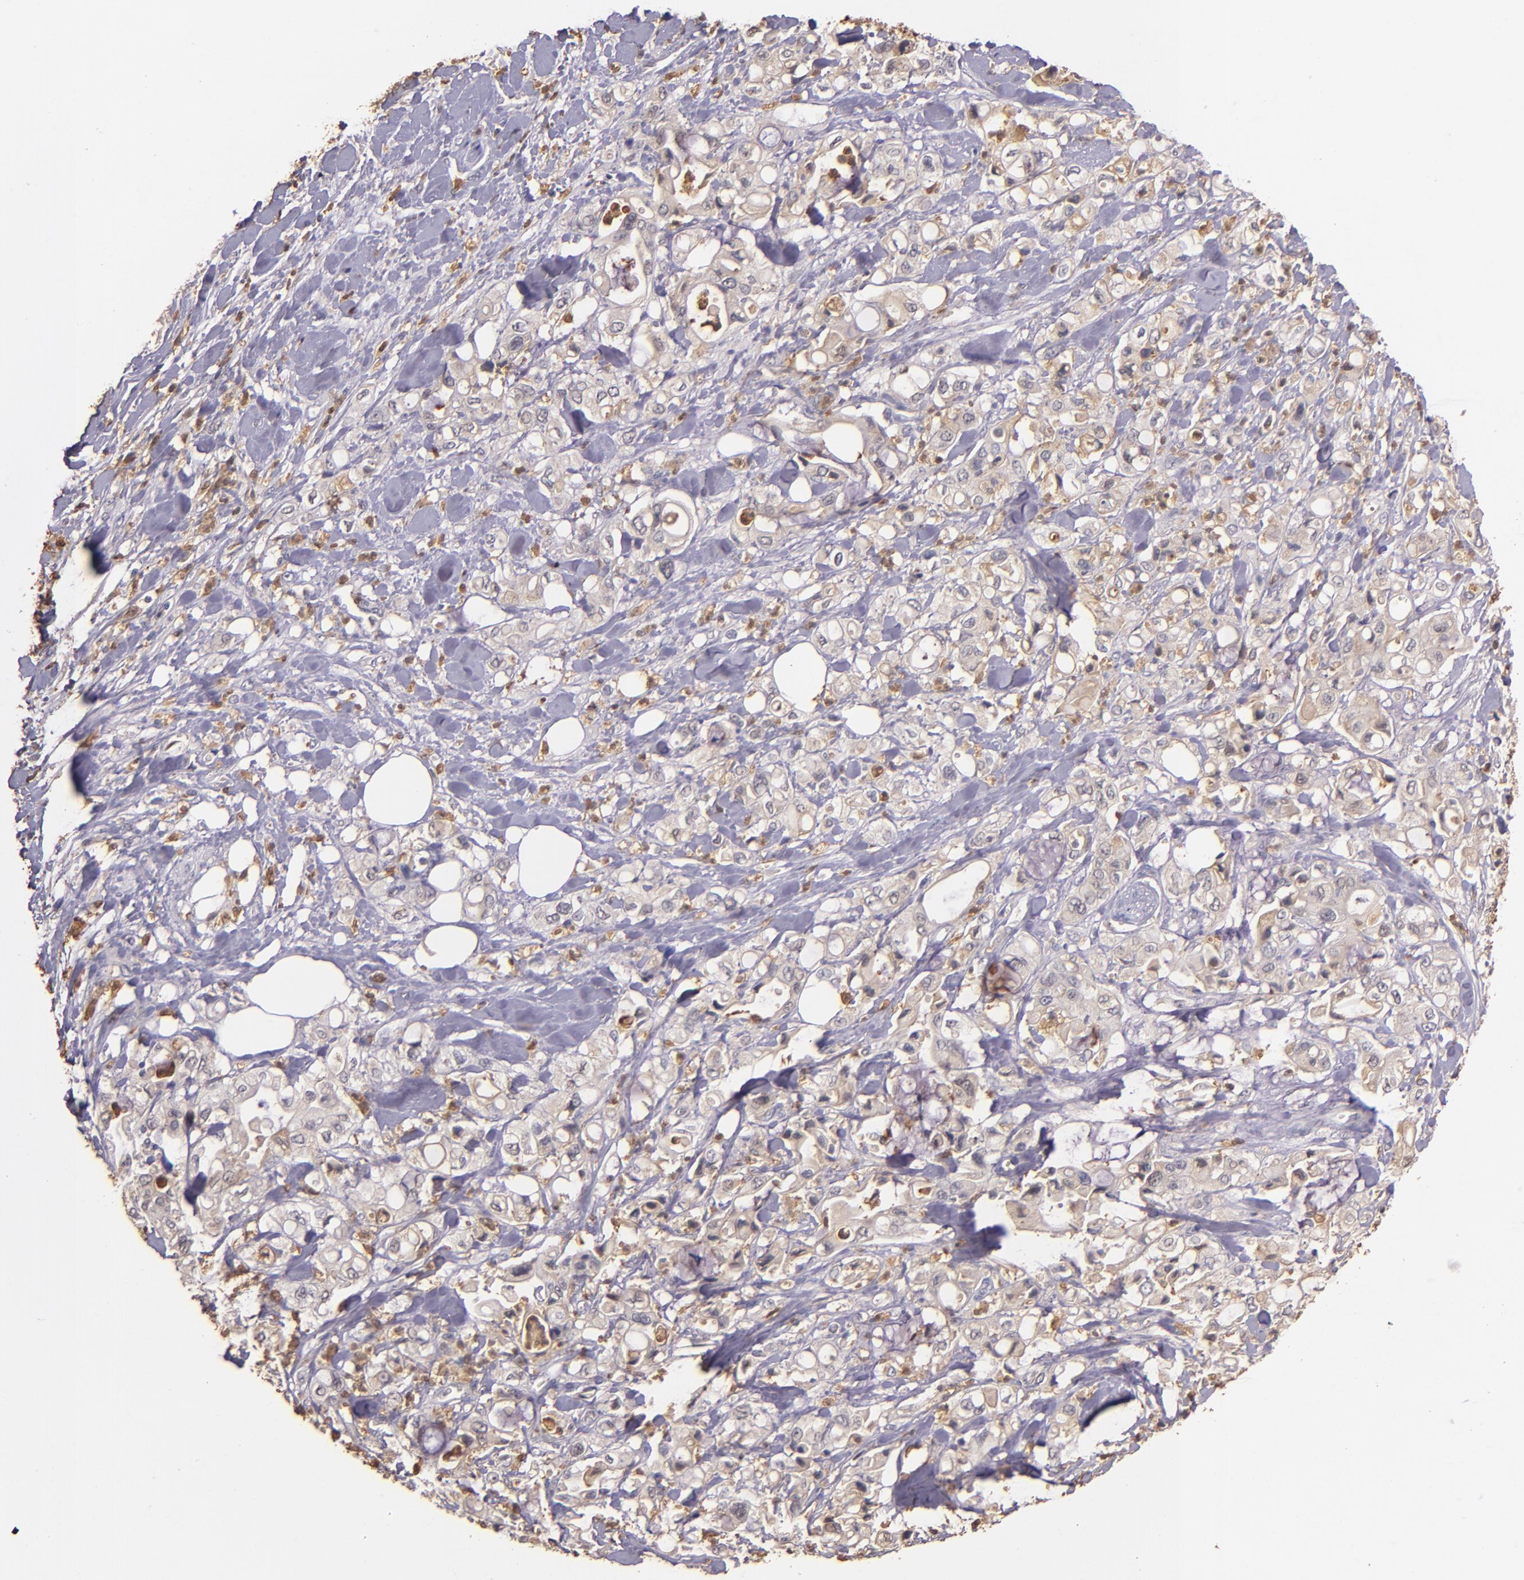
{"staining": {"intensity": "weak", "quantity": ">75%", "location": "cytoplasmic/membranous"}, "tissue": "pancreatic cancer", "cell_type": "Tumor cells", "image_type": "cancer", "snomed": [{"axis": "morphology", "description": "Adenocarcinoma, NOS"}, {"axis": "topography", "description": "Pancreas"}], "caption": "Pancreatic adenocarcinoma tissue reveals weak cytoplasmic/membranous positivity in approximately >75% of tumor cells", "gene": "PTS", "patient": {"sex": "male", "age": 70}}